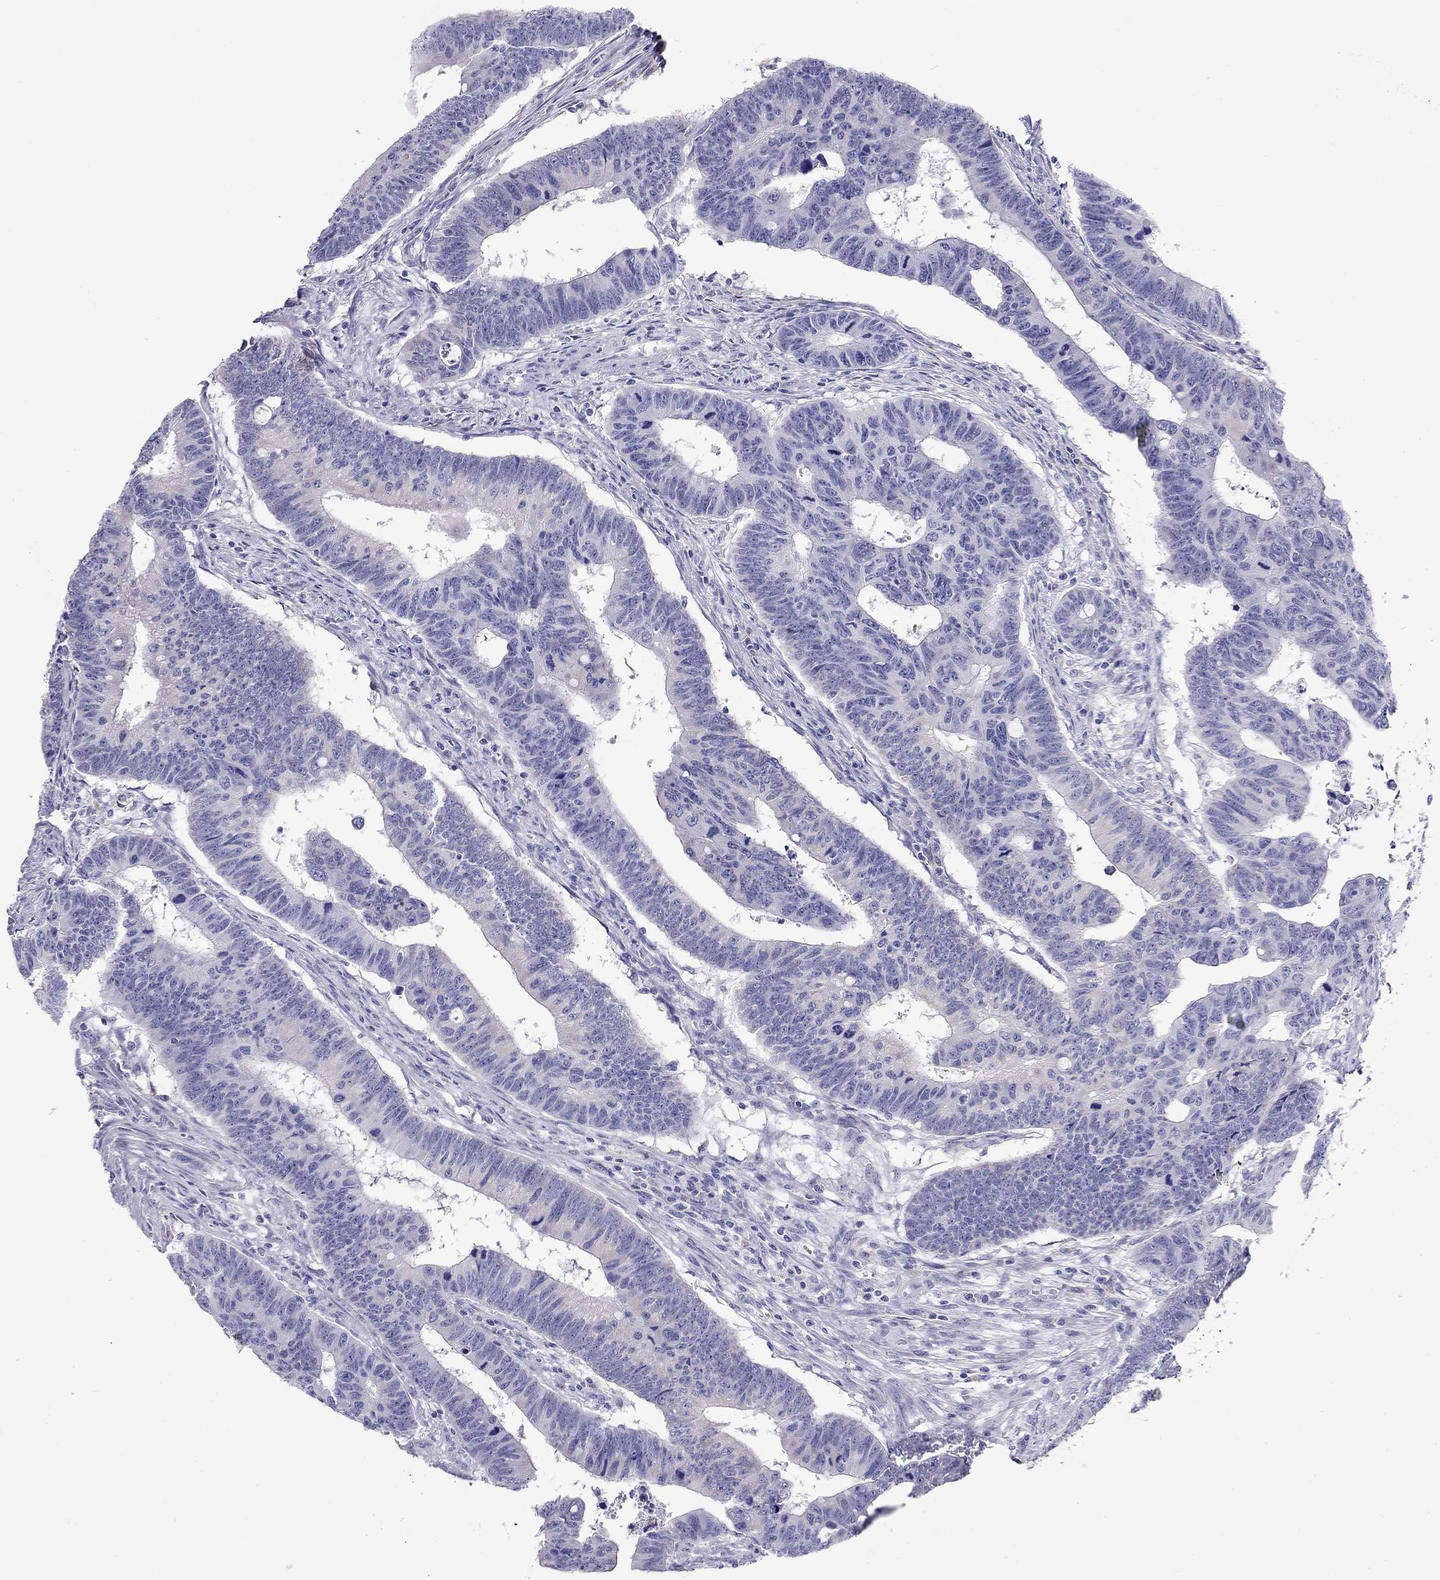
{"staining": {"intensity": "strong", "quantity": "25%-75%", "location": "cytoplasmic/membranous"}, "tissue": "colorectal cancer", "cell_type": "Tumor cells", "image_type": "cancer", "snomed": [{"axis": "morphology", "description": "Adenocarcinoma, NOS"}, {"axis": "topography", "description": "Colon"}], "caption": "Protein staining by immunohistochemistry (IHC) demonstrates strong cytoplasmic/membranous expression in approximately 25%-75% of tumor cells in colorectal cancer (adenocarcinoma).", "gene": "SLC46A2", "patient": {"sex": "female", "age": 87}}